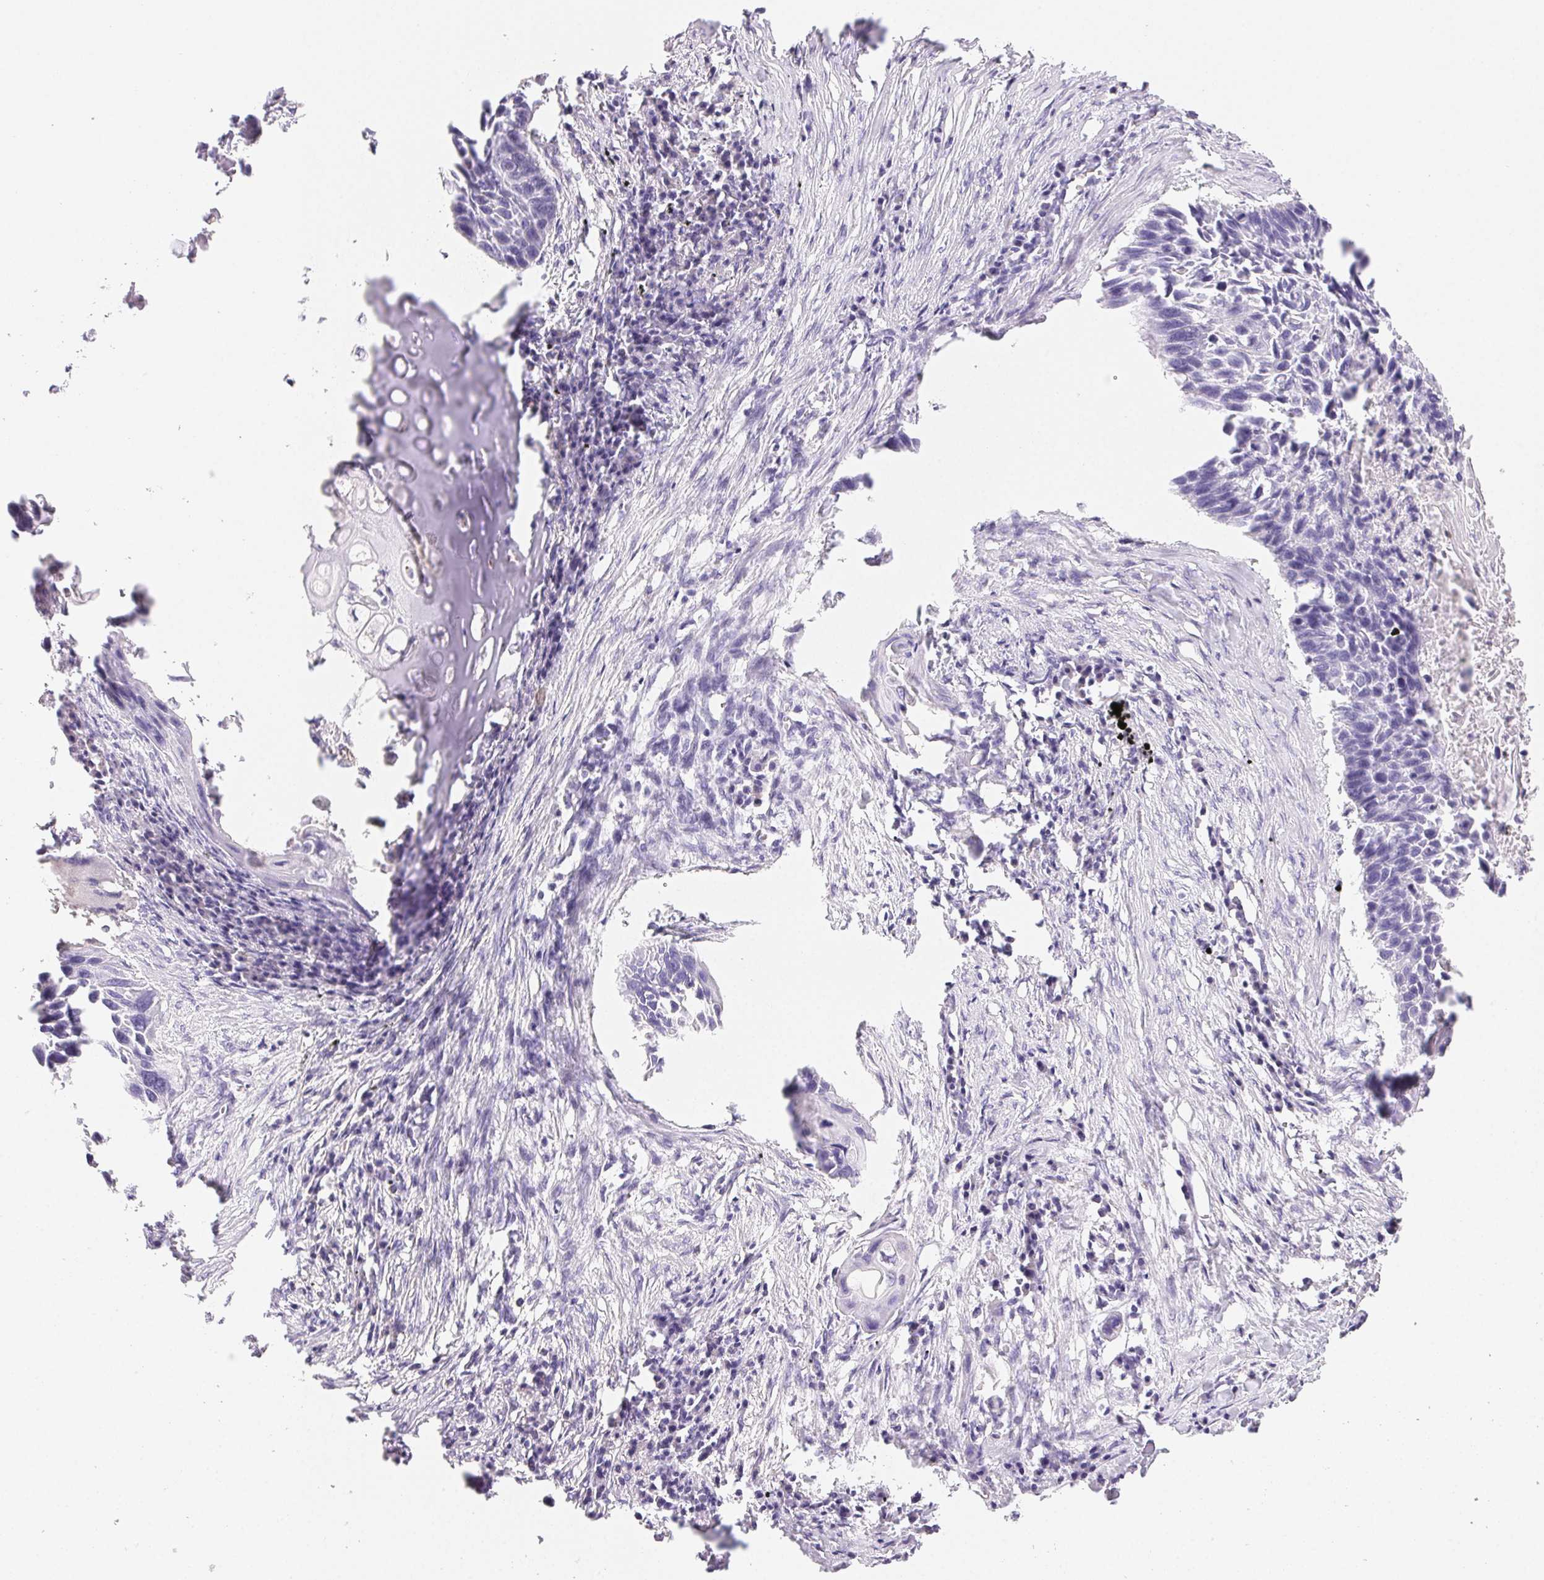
{"staining": {"intensity": "negative", "quantity": "none", "location": "none"}, "tissue": "lung cancer", "cell_type": "Tumor cells", "image_type": "cancer", "snomed": [{"axis": "morphology", "description": "Squamous cell carcinoma, NOS"}, {"axis": "topography", "description": "Lung"}], "caption": "Photomicrograph shows no protein positivity in tumor cells of lung squamous cell carcinoma tissue.", "gene": "PADI4", "patient": {"sex": "male", "age": 78}}